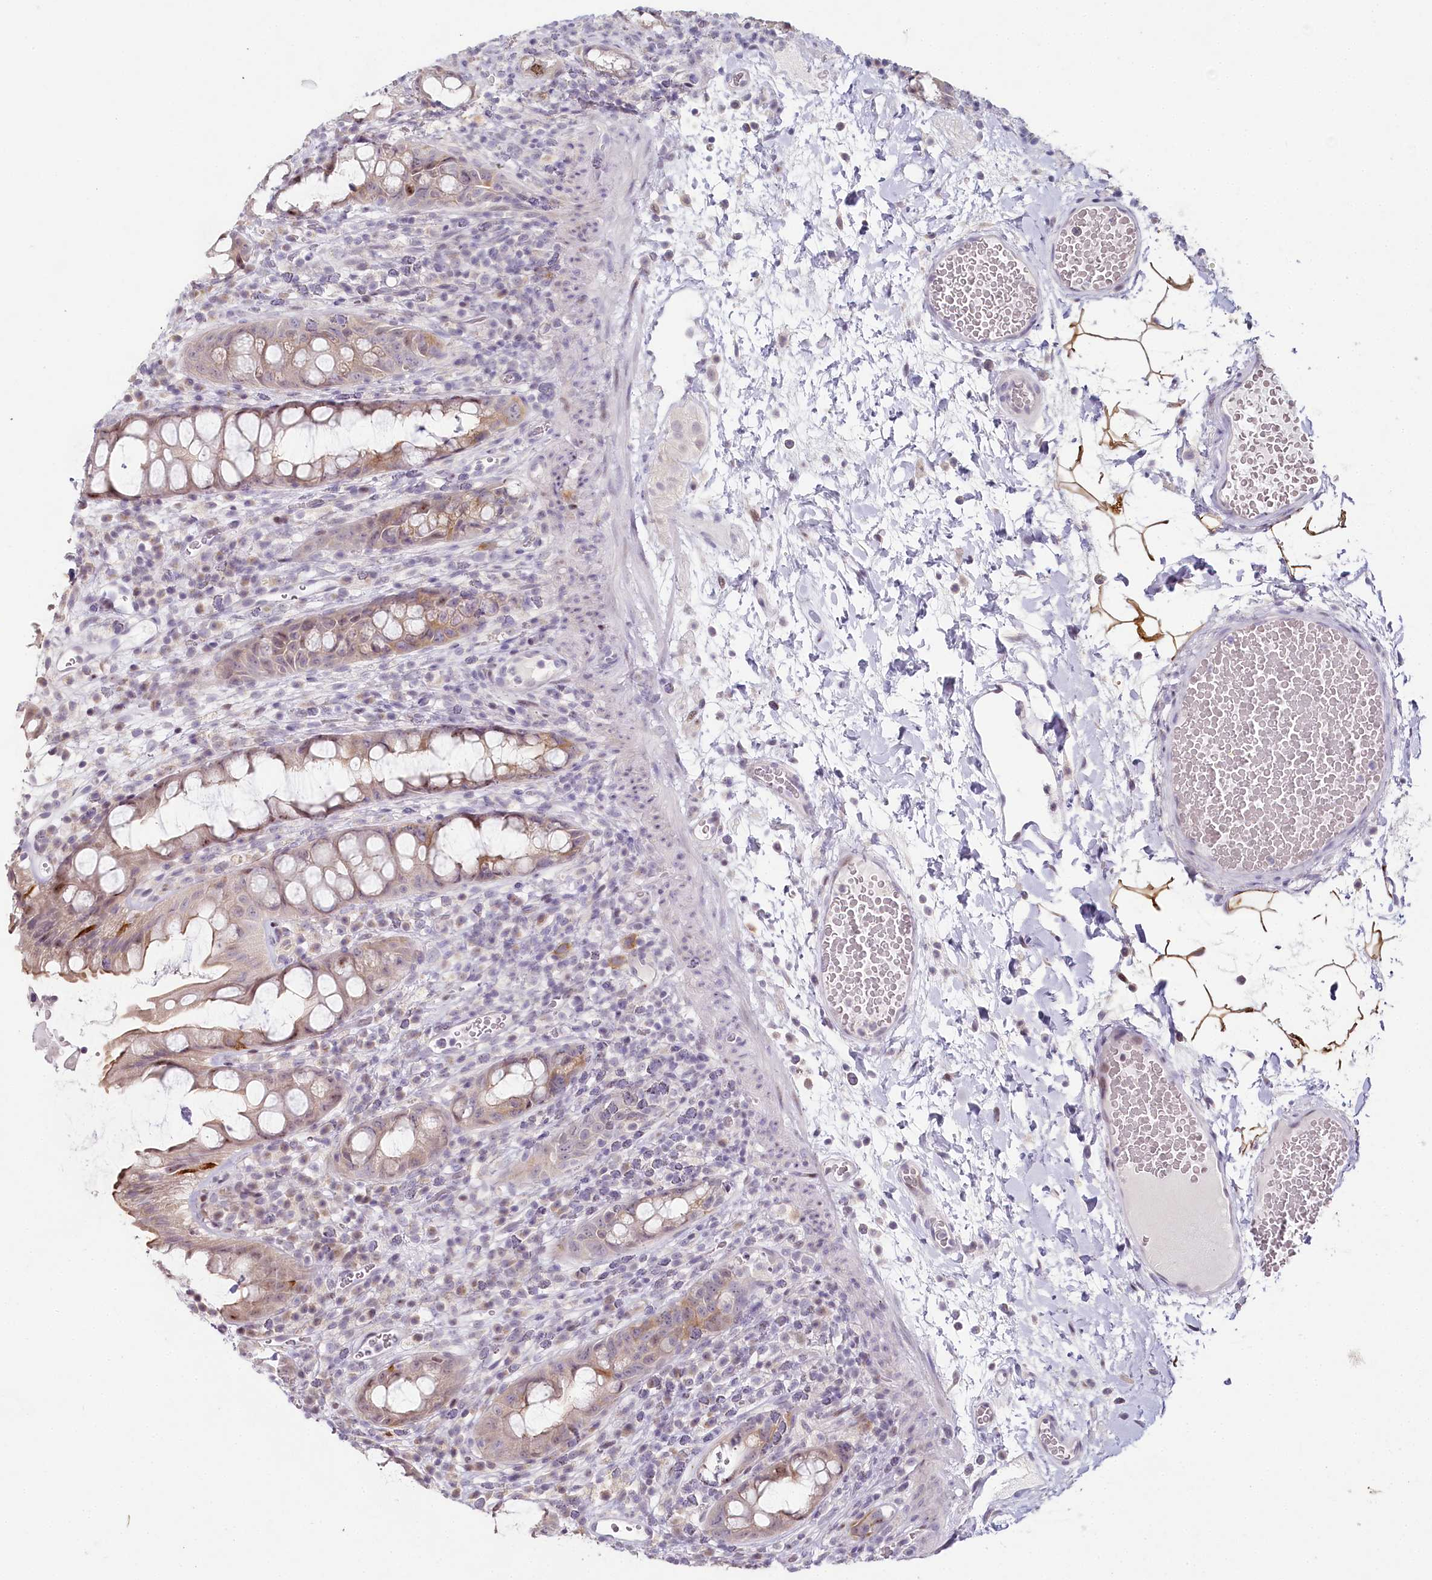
{"staining": {"intensity": "moderate", "quantity": "25%-75%", "location": "cytoplasmic/membranous,nuclear"}, "tissue": "rectum", "cell_type": "Glandular cells", "image_type": "normal", "snomed": [{"axis": "morphology", "description": "Normal tissue, NOS"}, {"axis": "topography", "description": "Rectum"}], "caption": "Brown immunohistochemical staining in benign rectum demonstrates moderate cytoplasmic/membranous,nuclear positivity in approximately 25%-75% of glandular cells. The staining is performed using DAB brown chromogen to label protein expression. The nuclei are counter-stained blue using hematoxylin.", "gene": "HPD", "patient": {"sex": "female", "age": 57}}